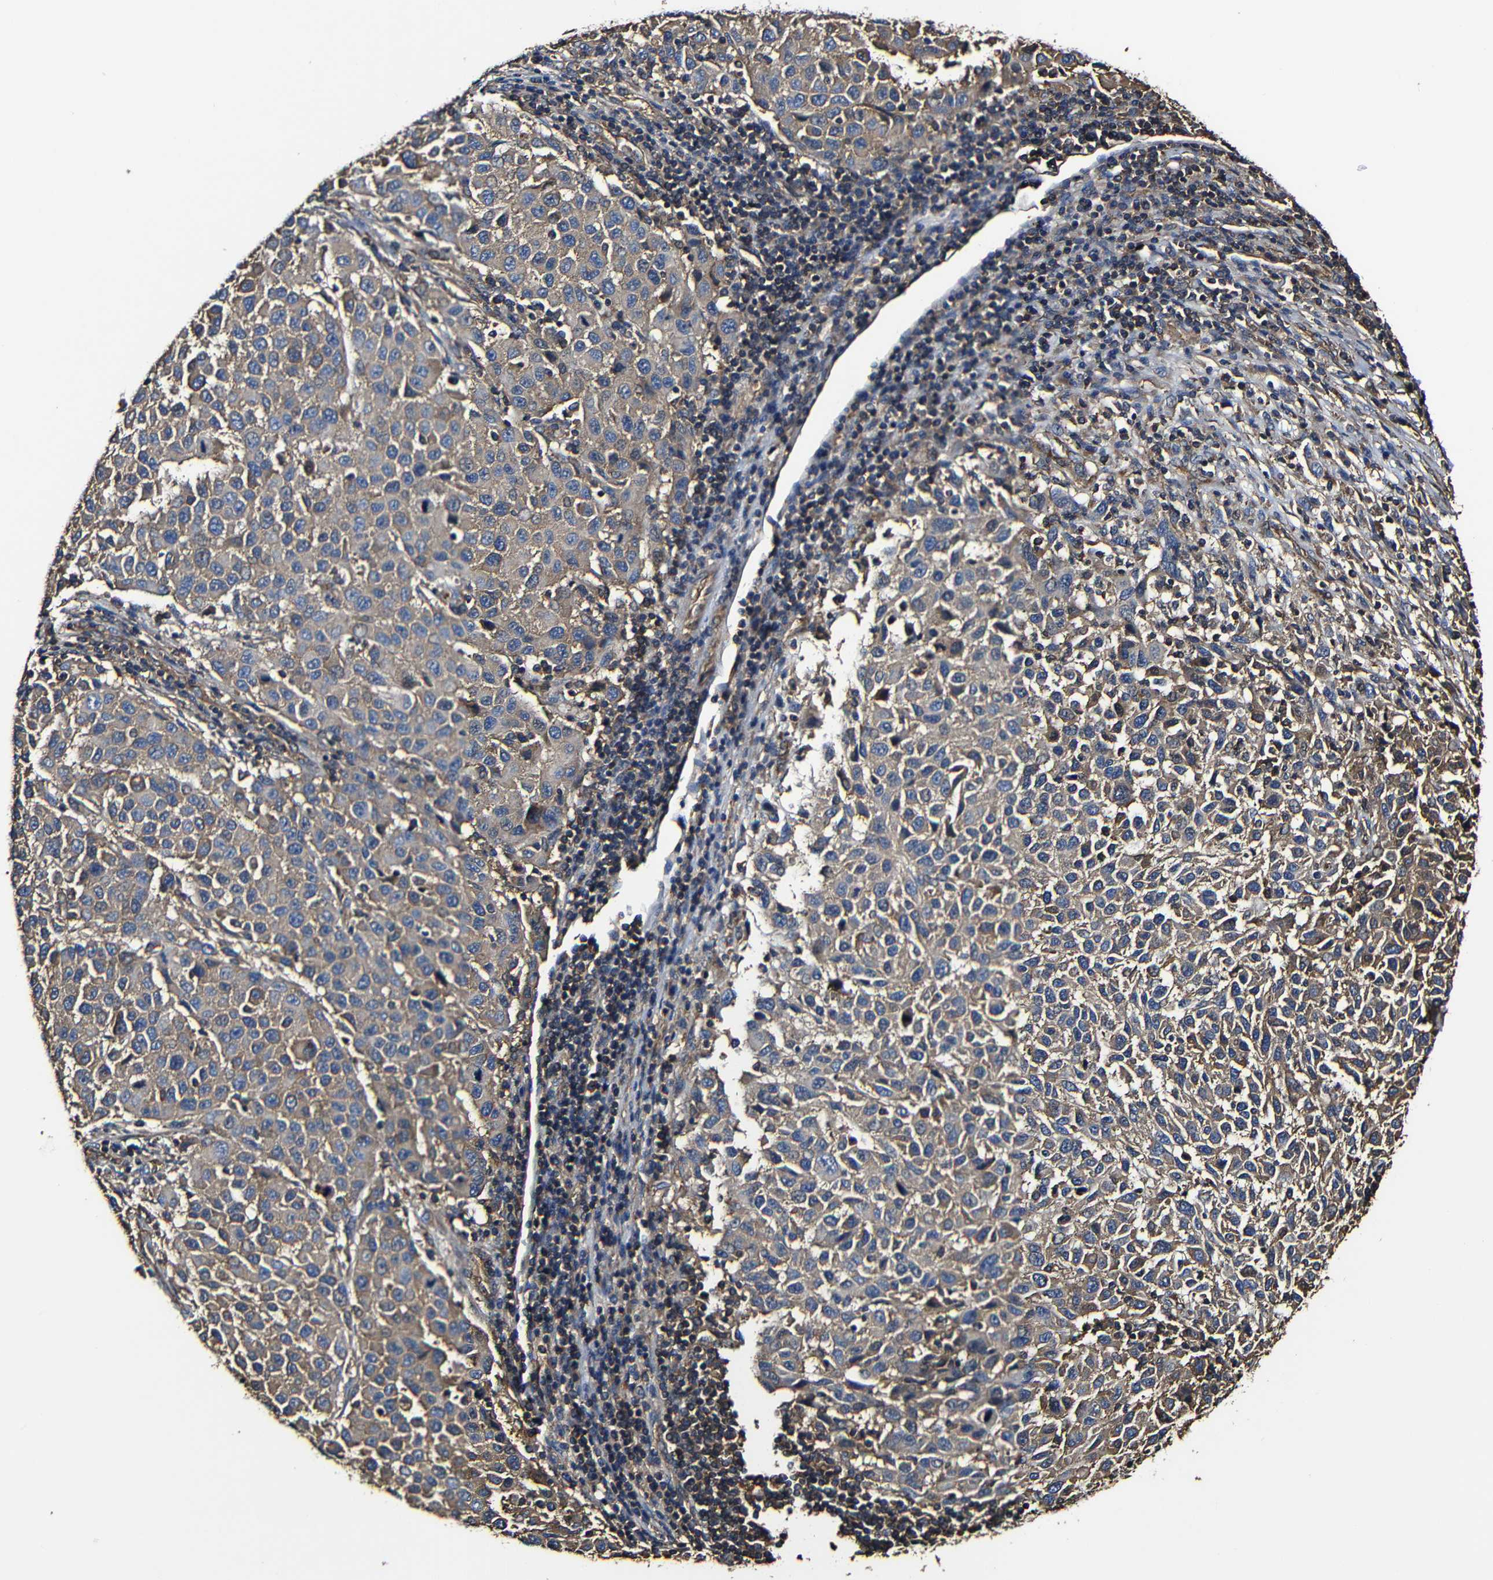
{"staining": {"intensity": "moderate", "quantity": ">75%", "location": "cytoplasmic/membranous"}, "tissue": "melanoma", "cell_type": "Tumor cells", "image_type": "cancer", "snomed": [{"axis": "morphology", "description": "Malignant melanoma, Metastatic site"}, {"axis": "topography", "description": "Lymph node"}], "caption": "There is medium levels of moderate cytoplasmic/membranous positivity in tumor cells of malignant melanoma (metastatic site), as demonstrated by immunohistochemical staining (brown color).", "gene": "MSN", "patient": {"sex": "male", "age": 61}}